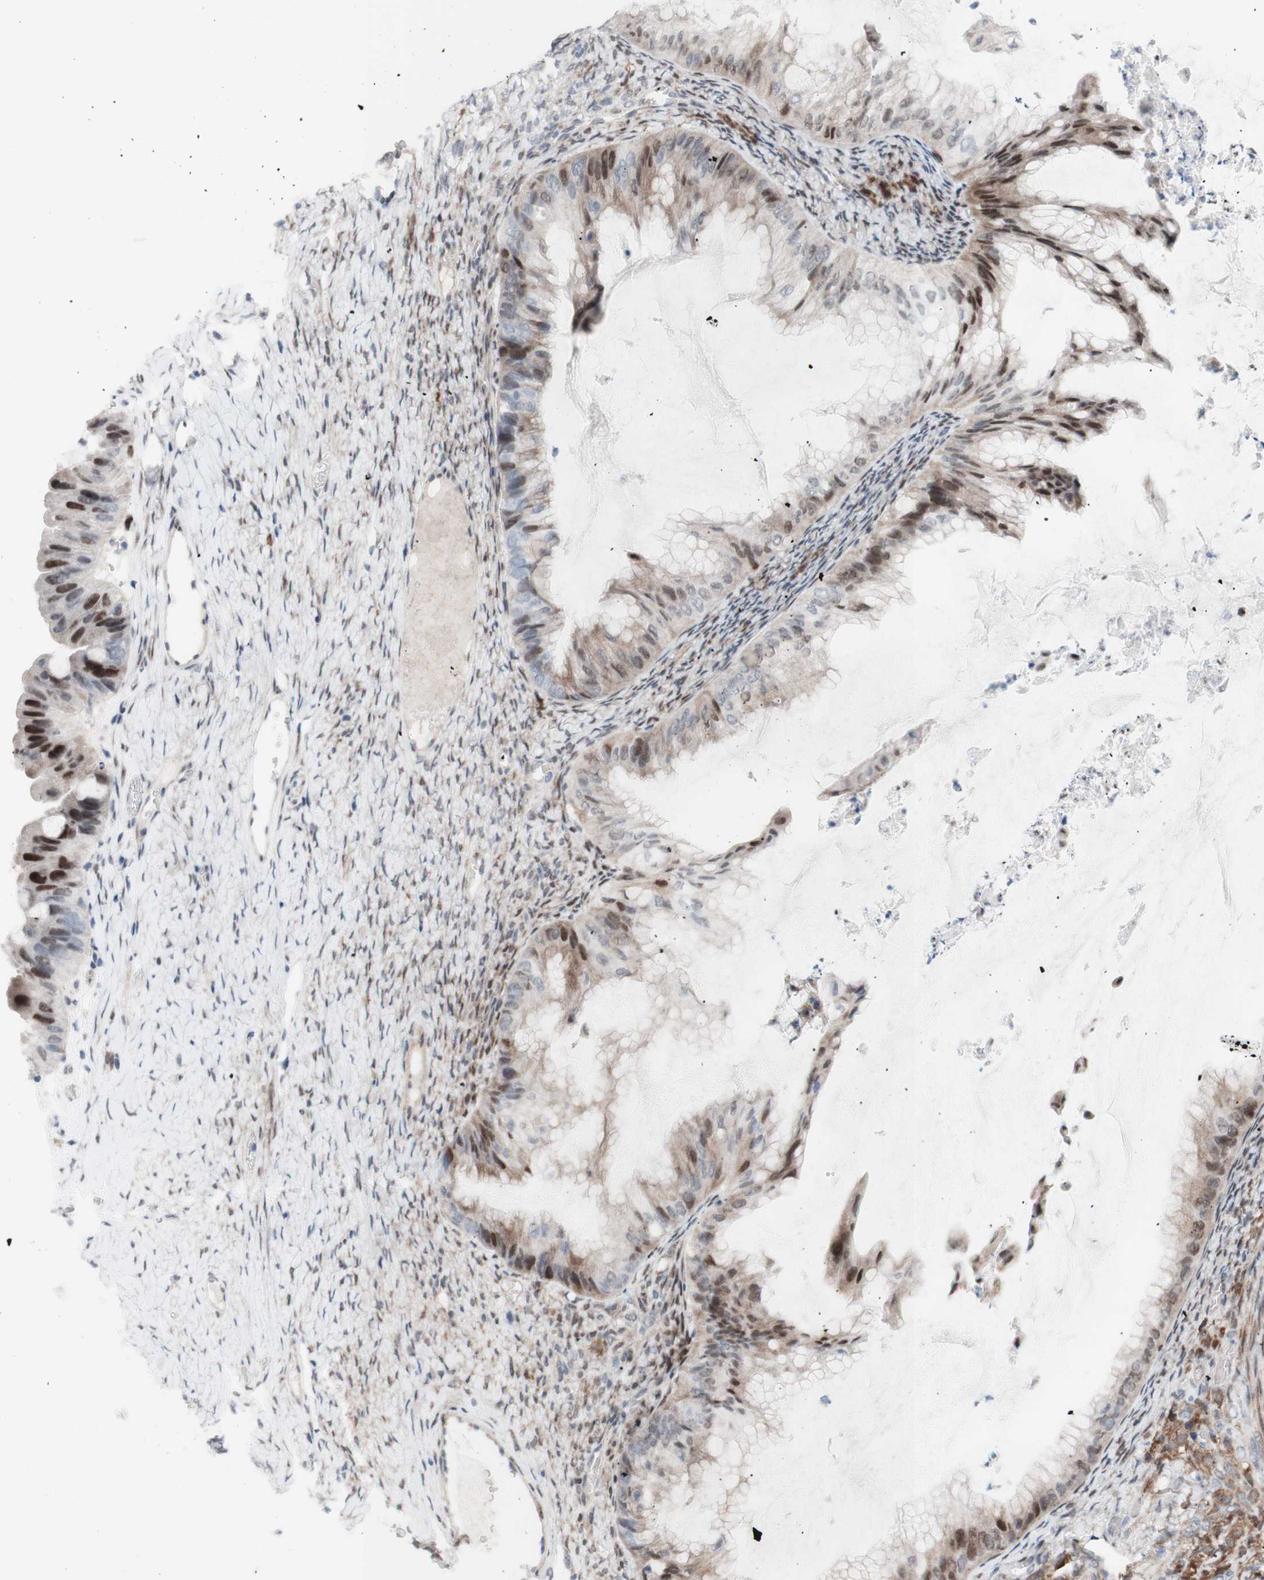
{"staining": {"intensity": "weak", "quantity": "25%-75%", "location": "cytoplasmic/membranous,nuclear"}, "tissue": "ovarian cancer", "cell_type": "Tumor cells", "image_type": "cancer", "snomed": [{"axis": "morphology", "description": "Cystadenocarcinoma, mucinous, NOS"}, {"axis": "topography", "description": "Ovary"}], "caption": "Brown immunohistochemical staining in ovarian cancer (mucinous cystadenocarcinoma) demonstrates weak cytoplasmic/membranous and nuclear positivity in about 25%-75% of tumor cells.", "gene": "PHTF2", "patient": {"sex": "female", "age": 61}}